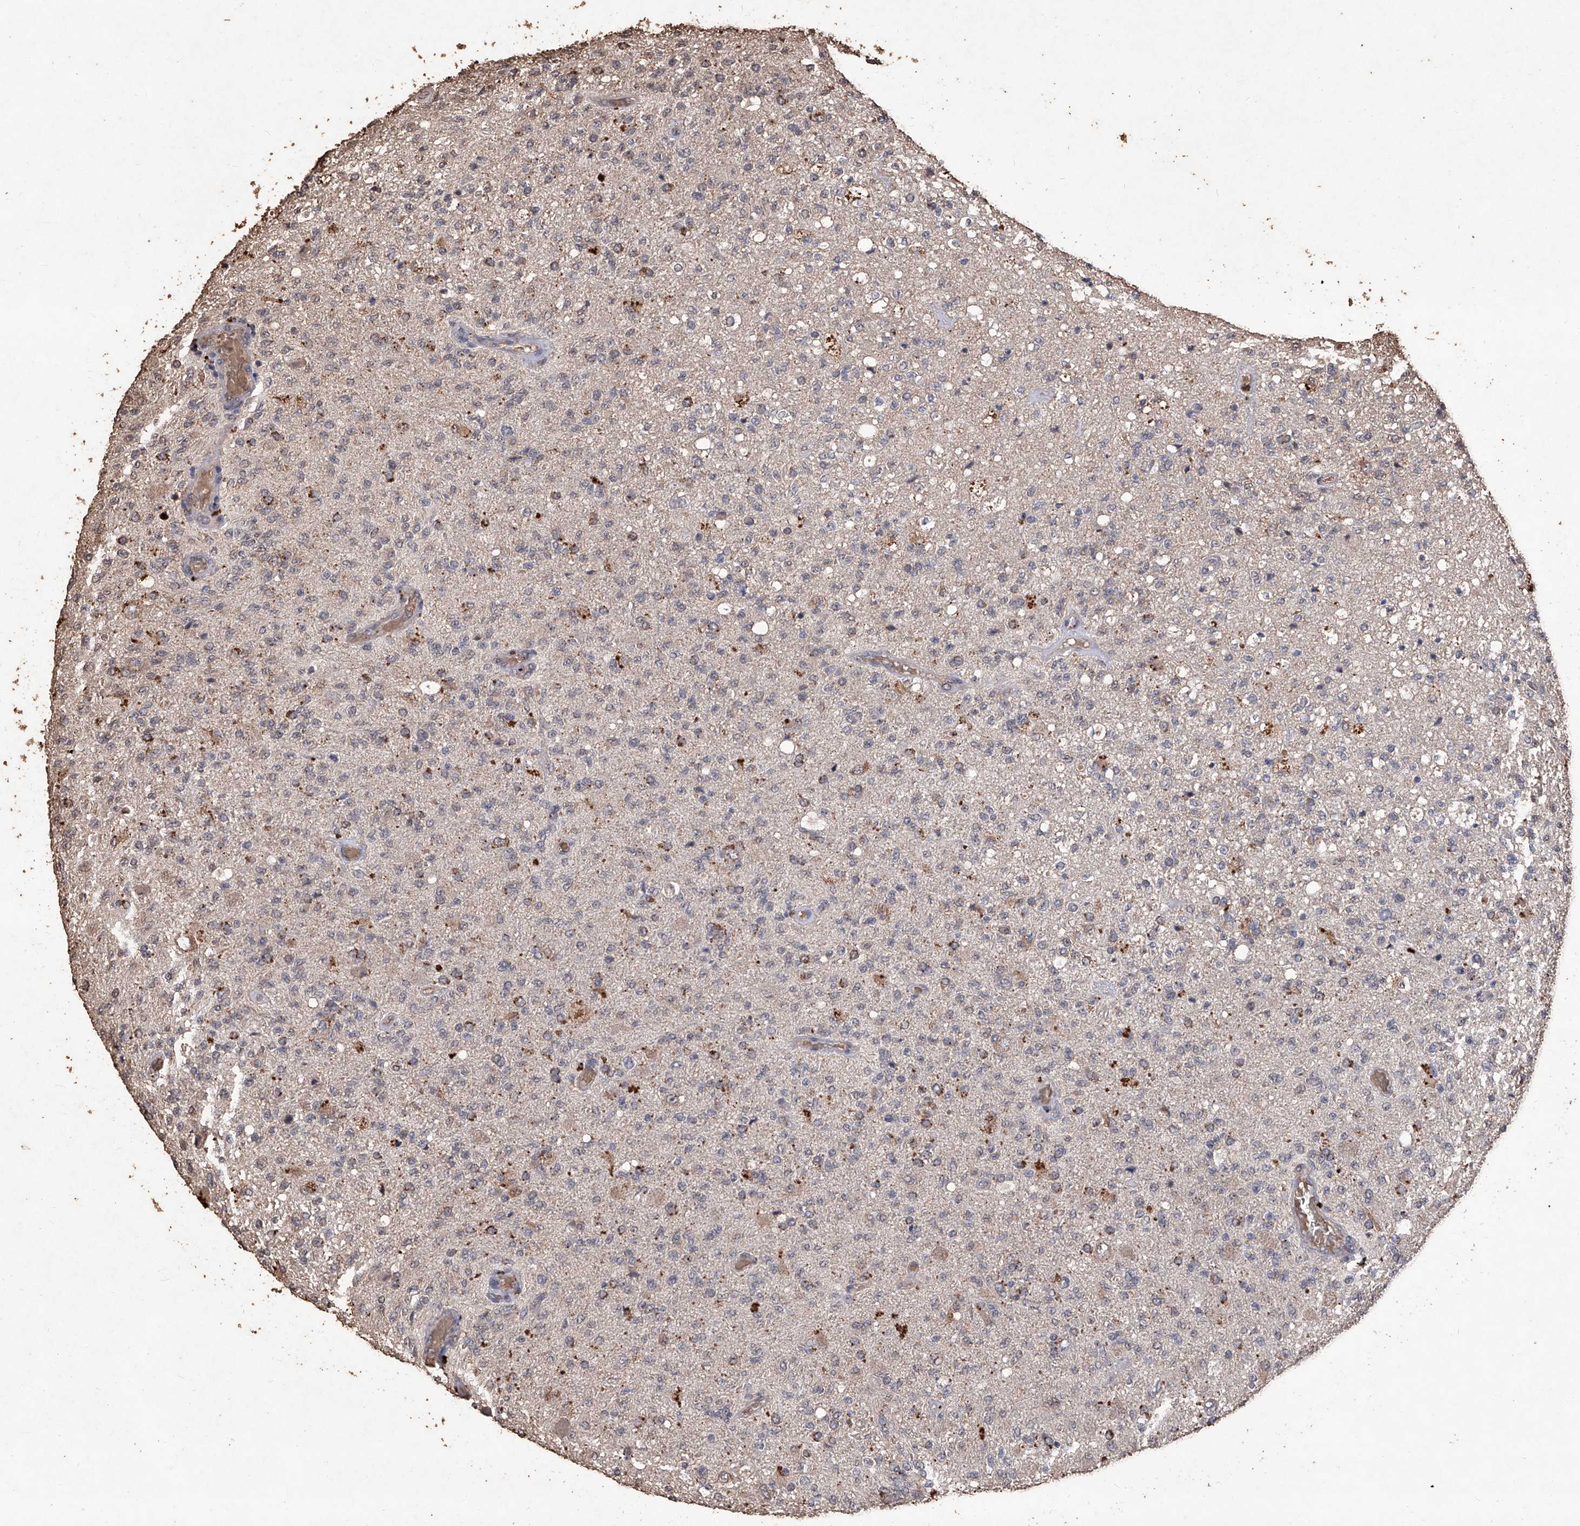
{"staining": {"intensity": "negative", "quantity": "none", "location": "none"}, "tissue": "glioma", "cell_type": "Tumor cells", "image_type": "cancer", "snomed": [{"axis": "morphology", "description": "Normal tissue, NOS"}, {"axis": "morphology", "description": "Glioma, malignant, High grade"}, {"axis": "topography", "description": "Cerebral cortex"}], "caption": "A photomicrograph of malignant glioma (high-grade) stained for a protein shows no brown staining in tumor cells. (DAB IHC with hematoxylin counter stain).", "gene": "EML1", "patient": {"sex": "male", "age": 77}}